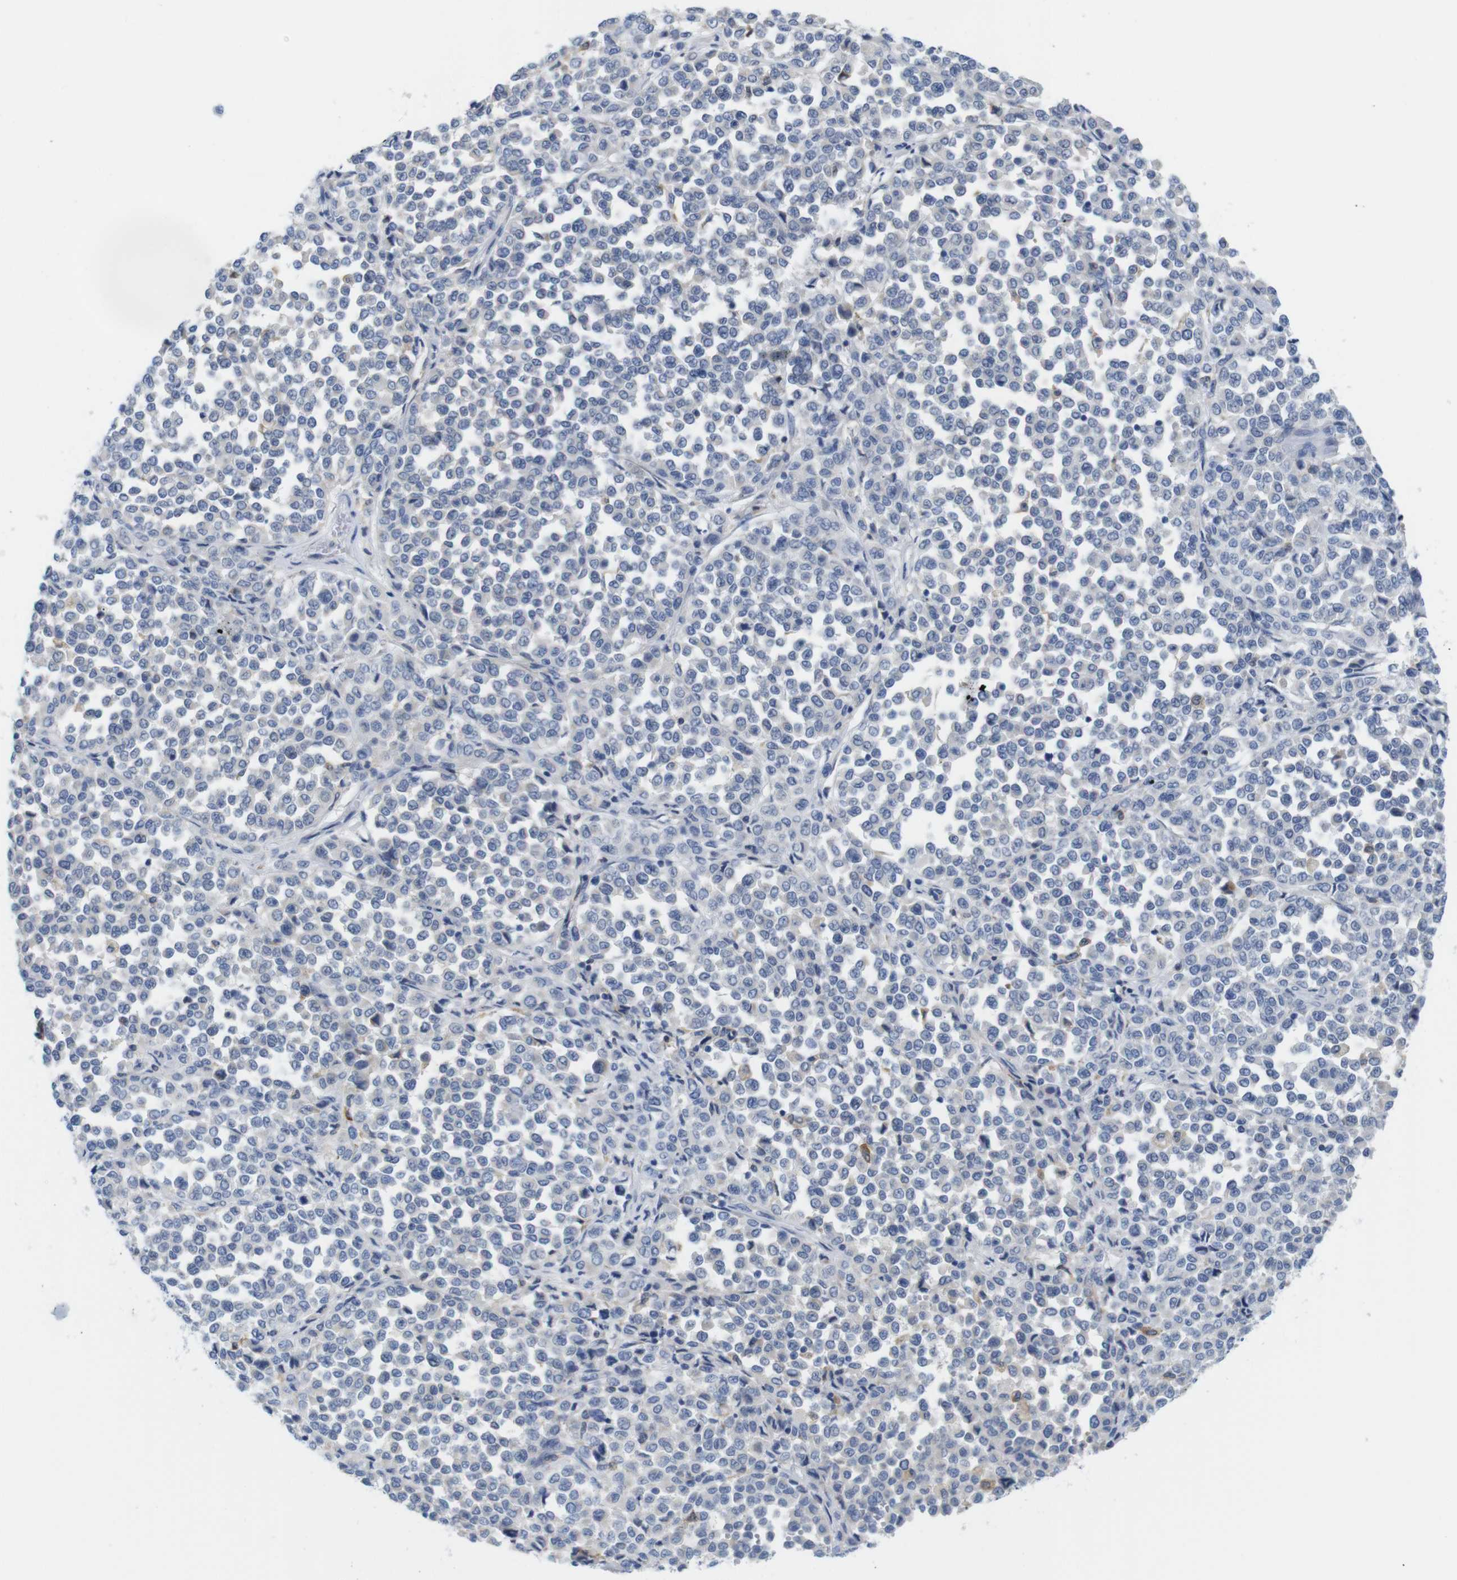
{"staining": {"intensity": "negative", "quantity": "none", "location": "none"}, "tissue": "melanoma", "cell_type": "Tumor cells", "image_type": "cancer", "snomed": [{"axis": "morphology", "description": "Malignant melanoma, Metastatic site"}, {"axis": "topography", "description": "Pancreas"}], "caption": "Immunohistochemical staining of malignant melanoma (metastatic site) displays no significant positivity in tumor cells. (DAB immunohistochemistry (IHC) visualized using brightfield microscopy, high magnification).", "gene": "NEBL", "patient": {"sex": "female", "age": 30}}